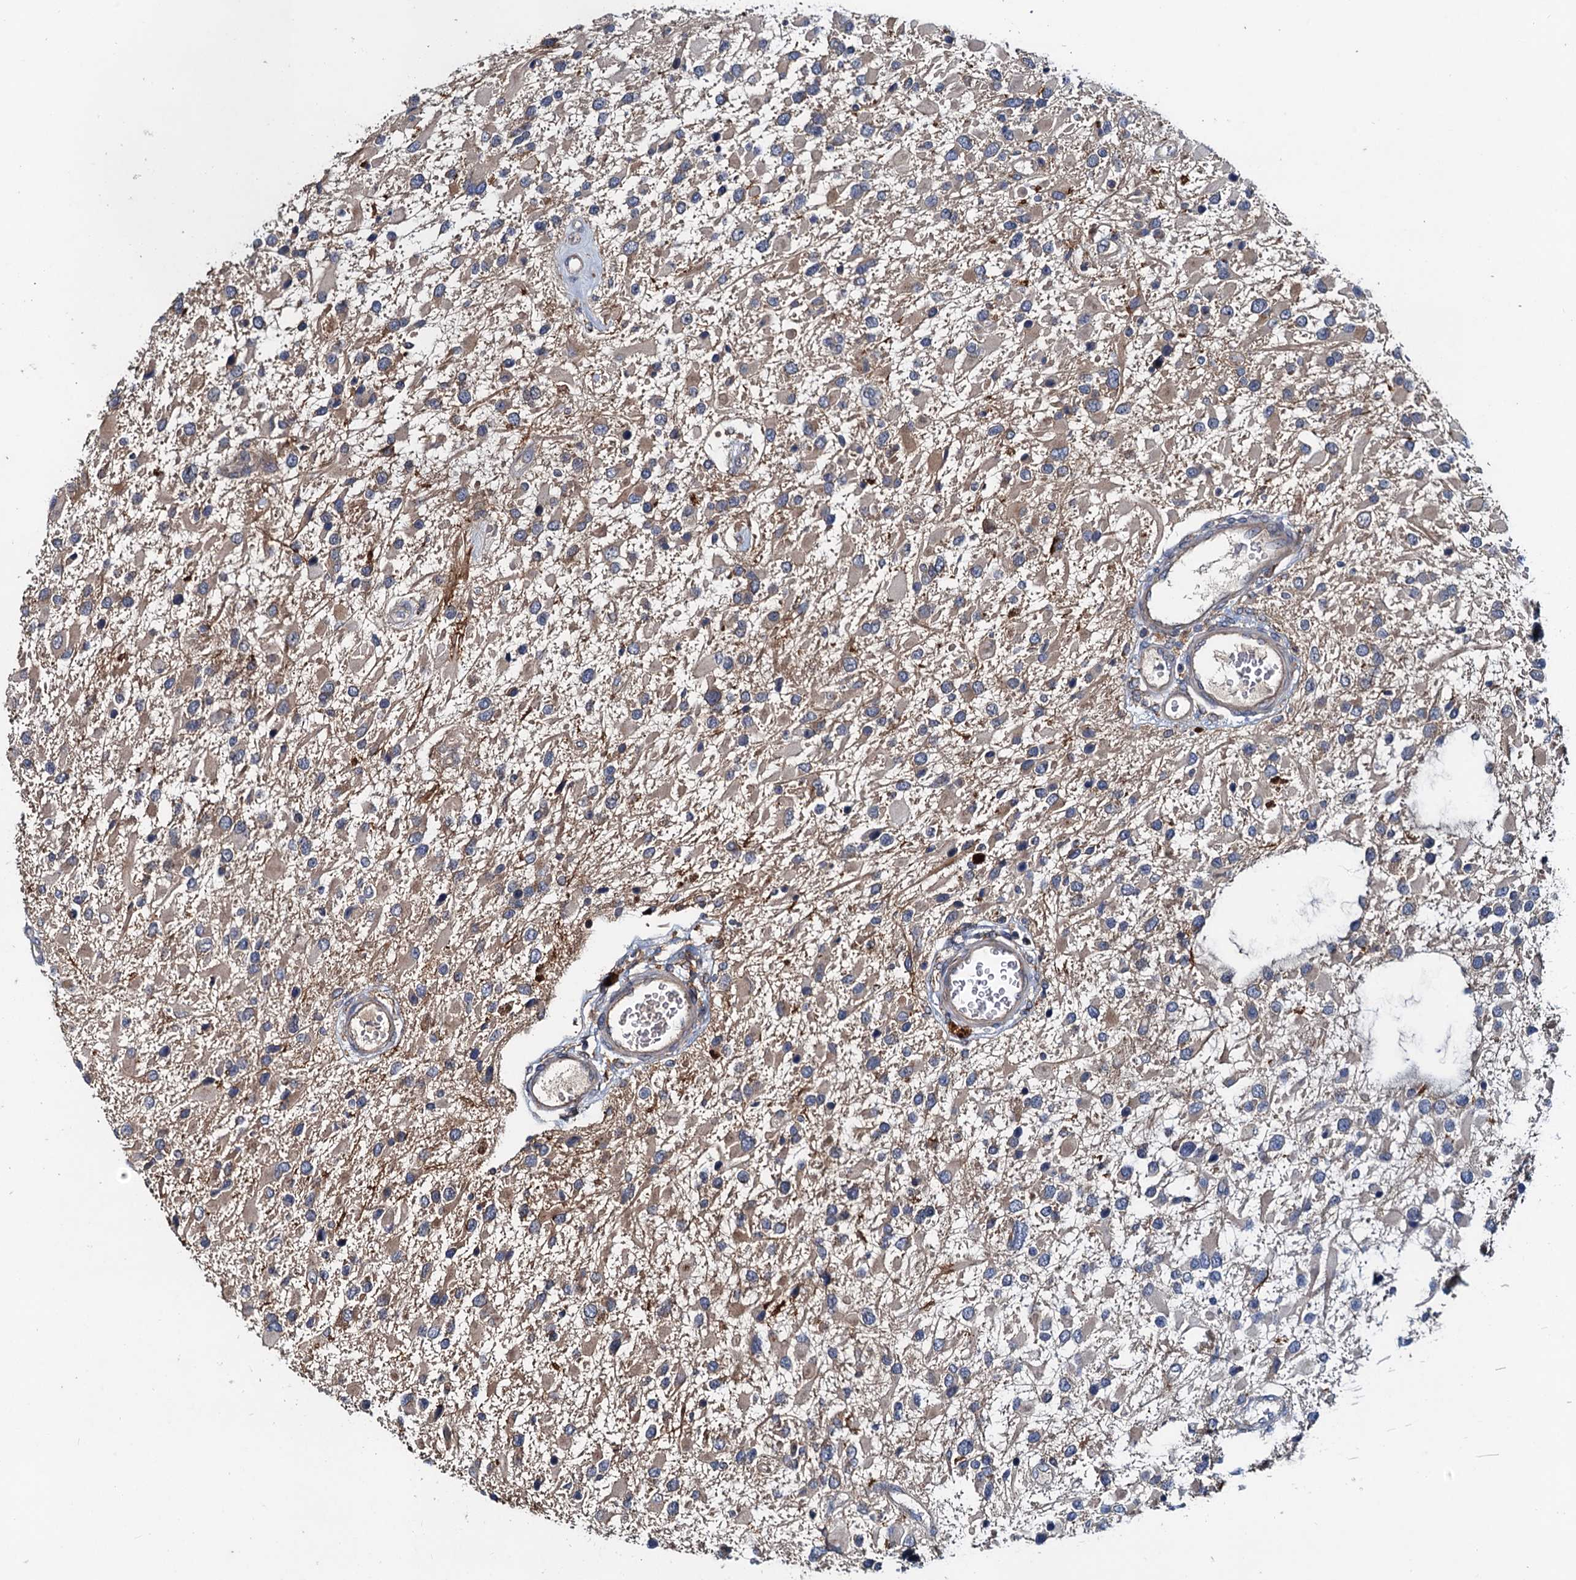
{"staining": {"intensity": "weak", "quantity": "25%-75%", "location": "cytoplasmic/membranous"}, "tissue": "glioma", "cell_type": "Tumor cells", "image_type": "cancer", "snomed": [{"axis": "morphology", "description": "Glioma, malignant, High grade"}, {"axis": "topography", "description": "Brain"}], "caption": "DAB (3,3'-diaminobenzidine) immunohistochemical staining of high-grade glioma (malignant) demonstrates weak cytoplasmic/membranous protein positivity in approximately 25%-75% of tumor cells. (brown staining indicates protein expression, while blue staining denotes nuclei).", "gene": "EFL1", "patient": {"sex": "male", "age": 53}}